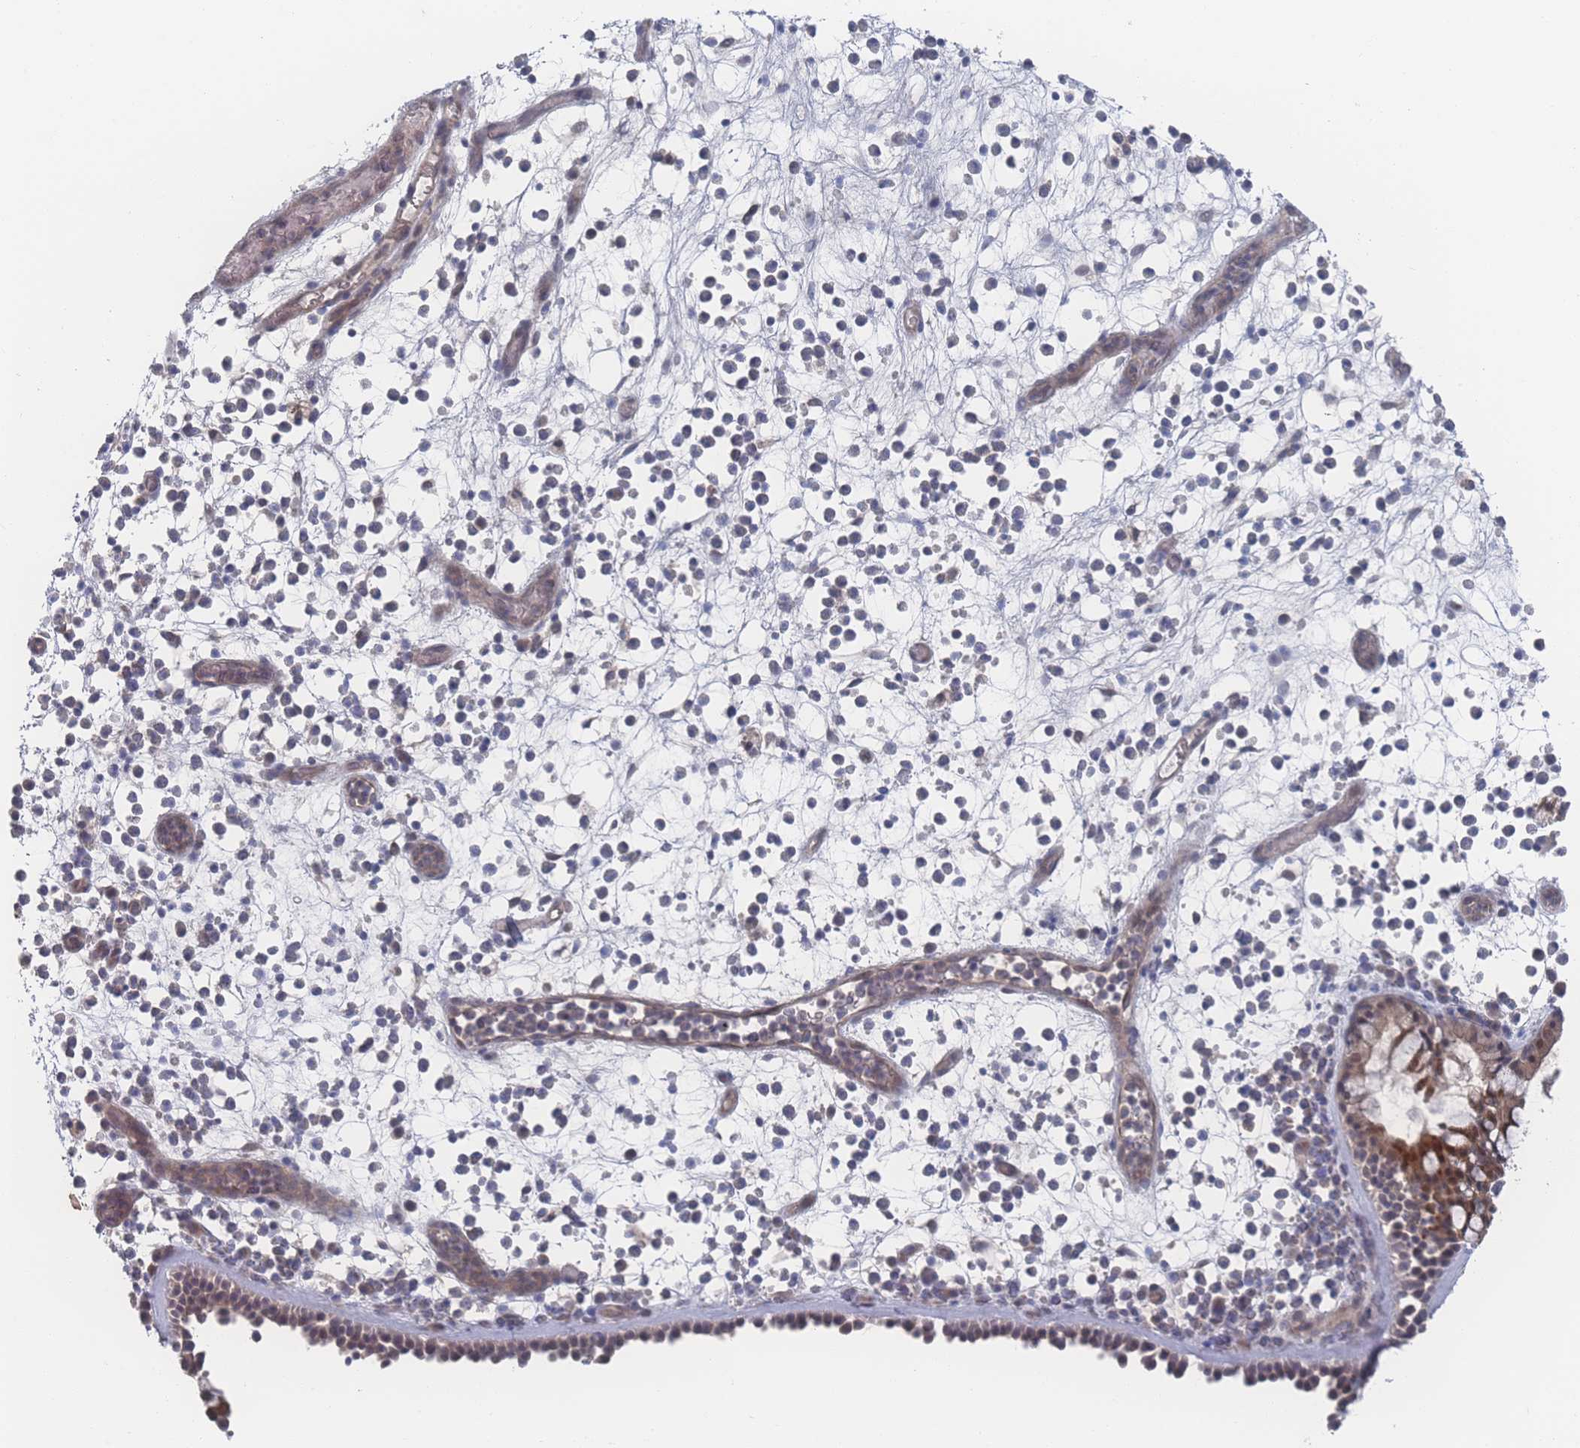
{"staining": {"intensity": "moderate", "quantity": "<25%", "location": "cytoplasmic/membranous"}, "tissue": "nasopharynx", "cell_type": "Respiratory epithelial cells", "image_type": "normal", "snomed": [{"axis": "morphology", "description": "Normal tissue, NOS"}, {"axis": "morphology", "description": "Inflammation, NOS"}, {"axis": "morphology", "description": "Malignant melanoma, Metastatic site"}, {"axis": "topography", "description": "Nasopharynx"}], "caption": "Nasopharynx stained with IHC reveals moderate cytoplasmic/membranous expression in about <25% of respiratory epithelial cells.", "gene": "NBEAL1", "patient": {"sex": "male", "age": 70}}